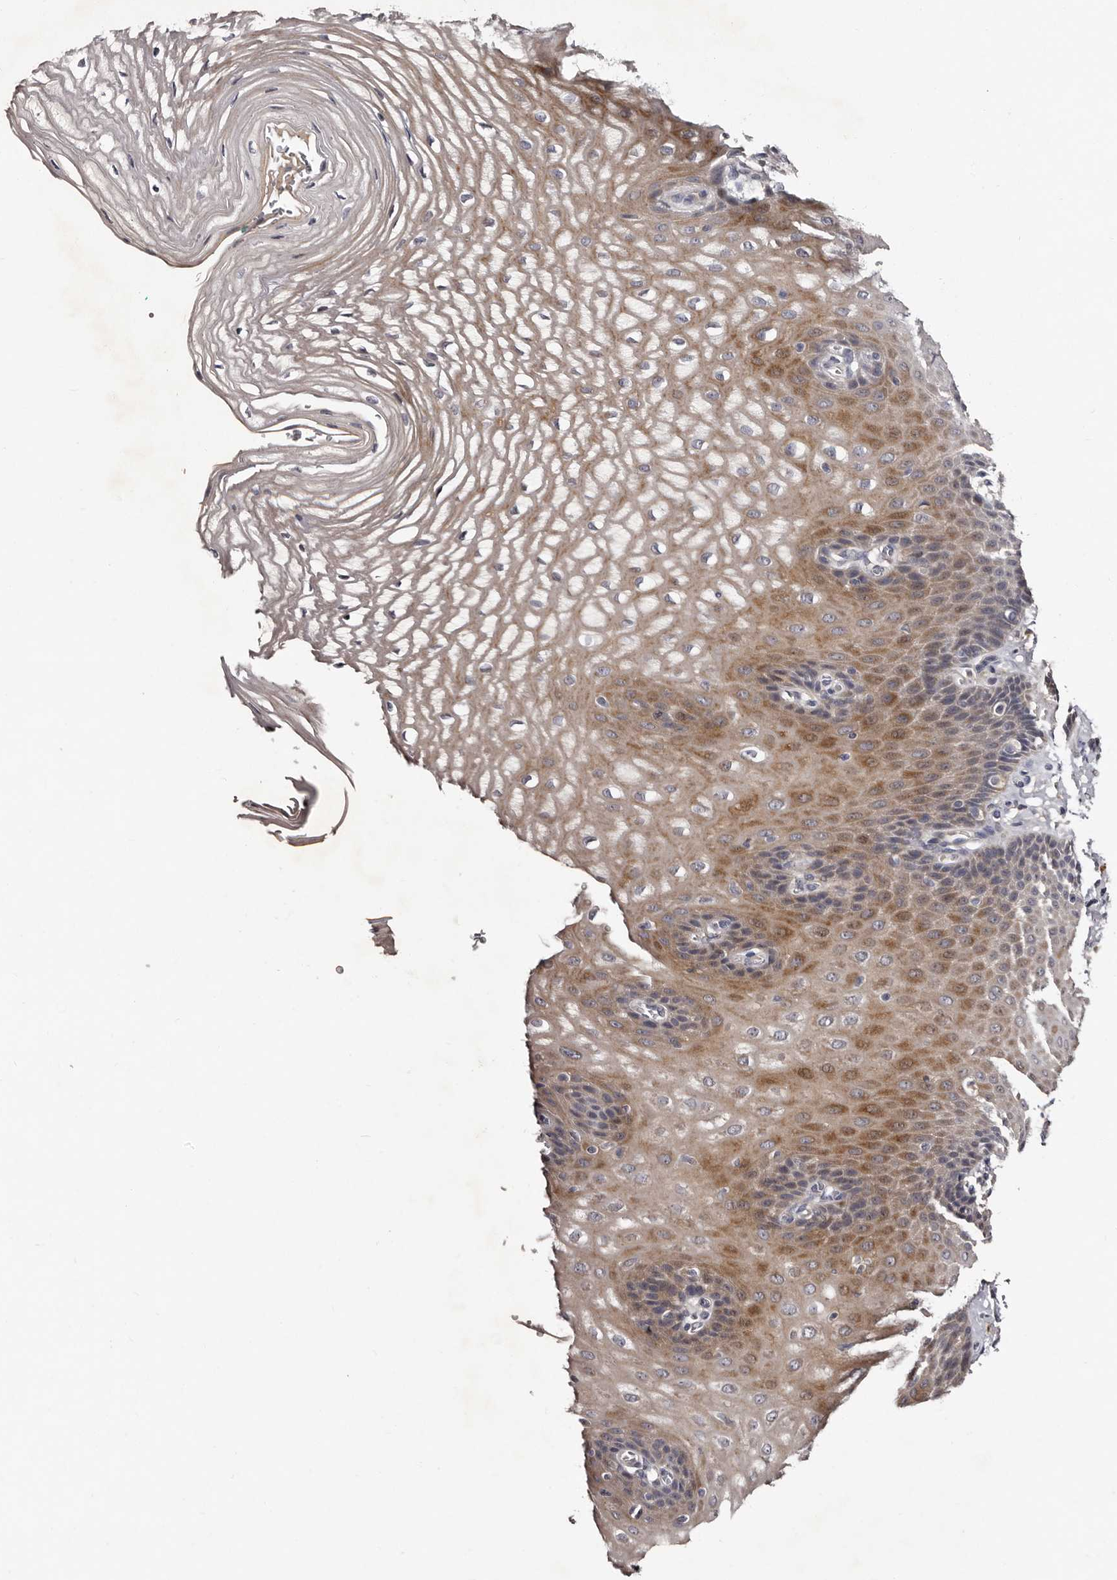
{"staining": {"intensity": "moderate", "quantity": ">75%", "location": "cytoplasmic/membranous"}, "tissue": "esophagus", "cell_type": "Squamous epithelial cells", "image_type": "normal", "snomed": [{"axis": "morphology", "description": "Normal tissue, NOS"}, {"axis": "topography", "description": "Esophagus"}], "caption": "Immunohistochemistry (IHC) of normal esophagus demonstrates medium levels of moderate cytoplasmic/membranous positivity in about >75% of squamous epithelial cells. The protein of interest is stained brown, and the nuclei are stained in blue (DAB IHC with brightfield microscopy, high magnification).", "gene": "DNPH1", "patient": {"sex": "male", "age": 54}}